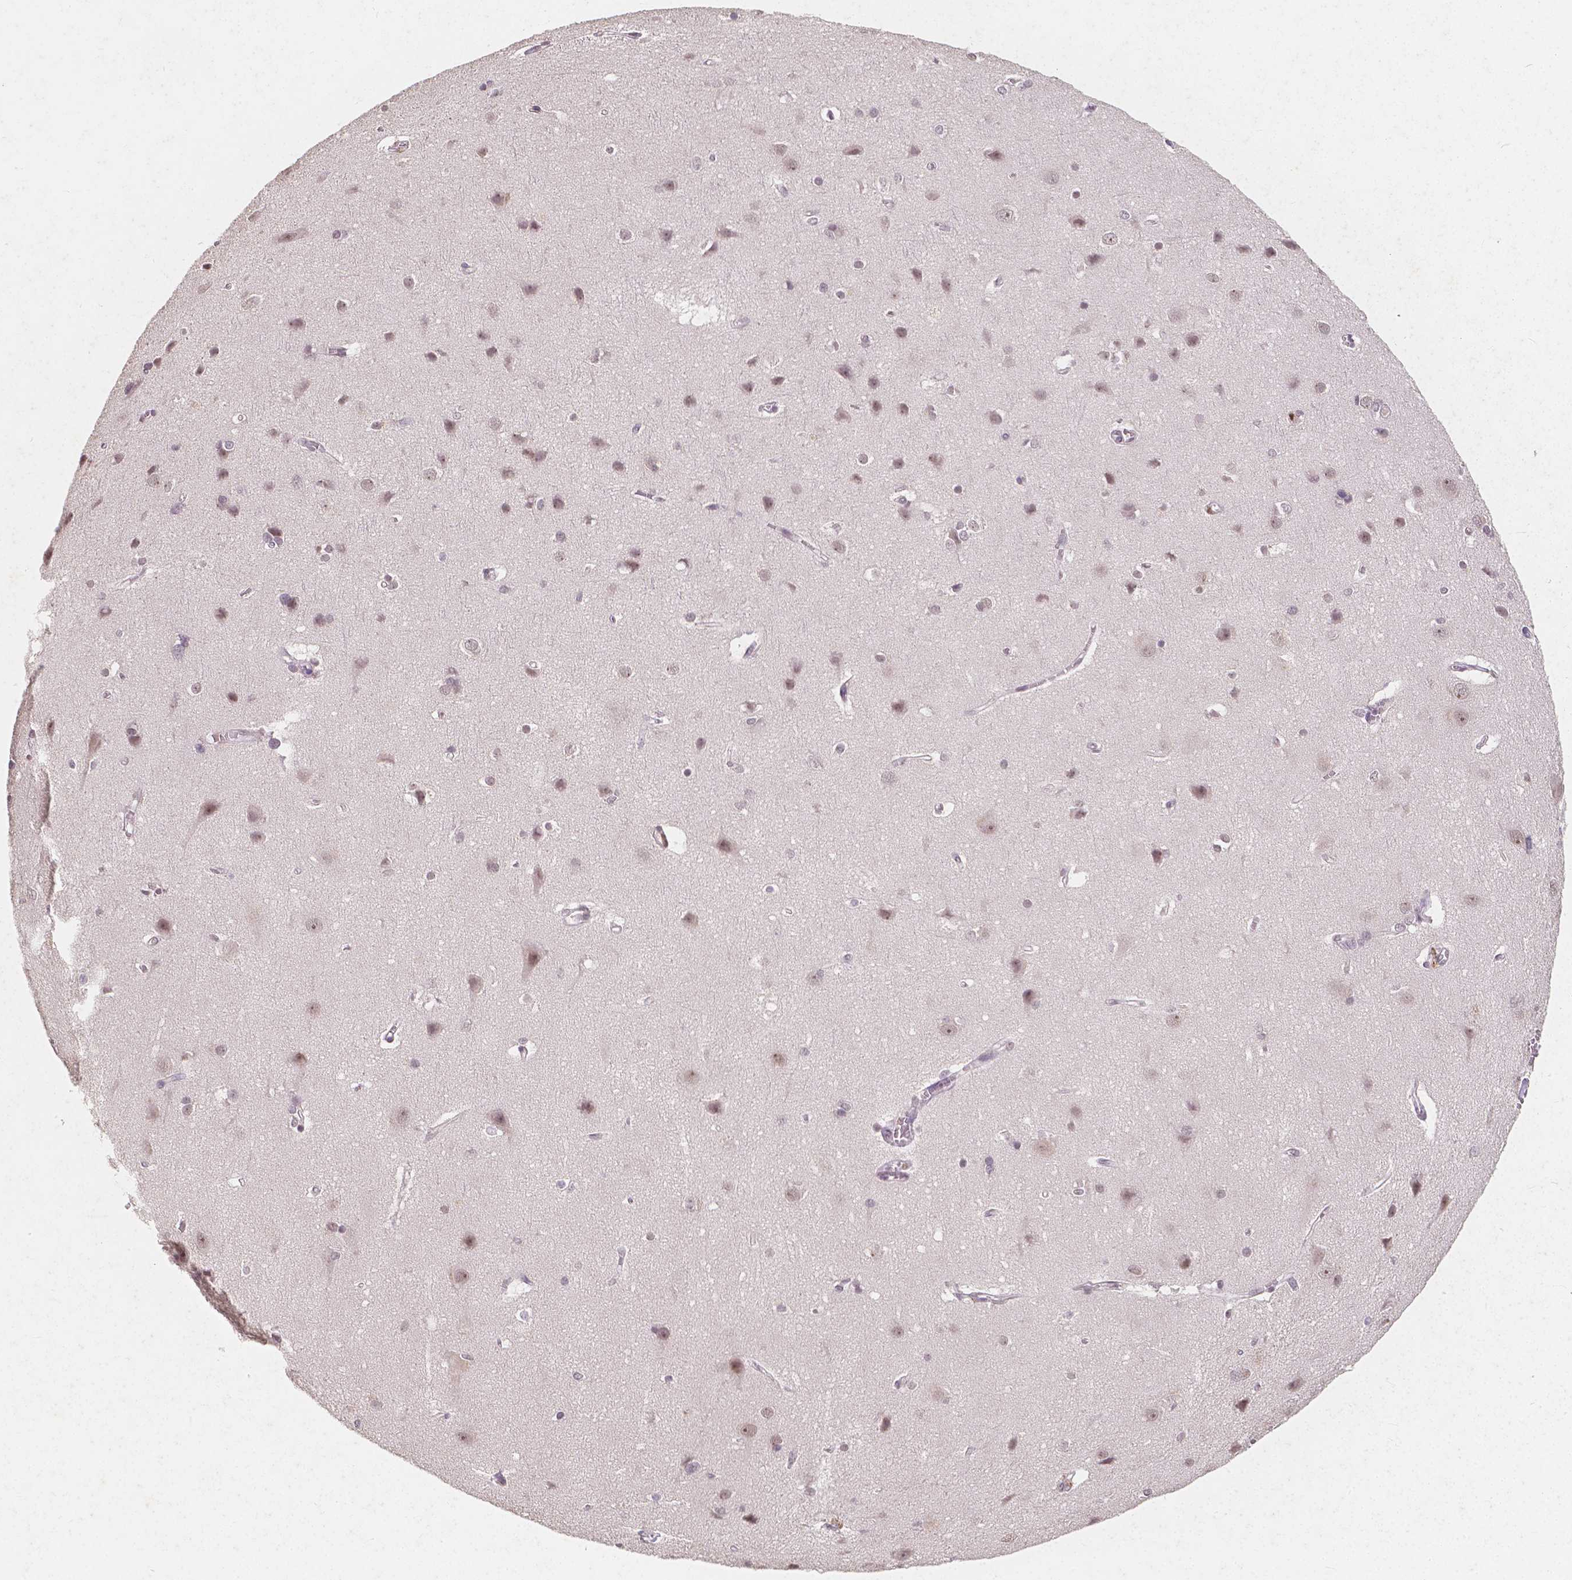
{"staining": {"intensity": "negative", "quantity": "none", "location": "none"}, "tissue": "cerebral cortex", "cell_type": "Endothelial cells", "image_type": "normal", "snomed": [{"axis": "morphology", "description": "Normal tissue, NOS"}, {"axis": "topography", "description": "Cerebral cortex"}], "caption": "IHC of benign cerebral cortex displays no positivity in endothelial cells.", "gene": "NOLC1", "patient": {"sex": "male", "age": 37}}